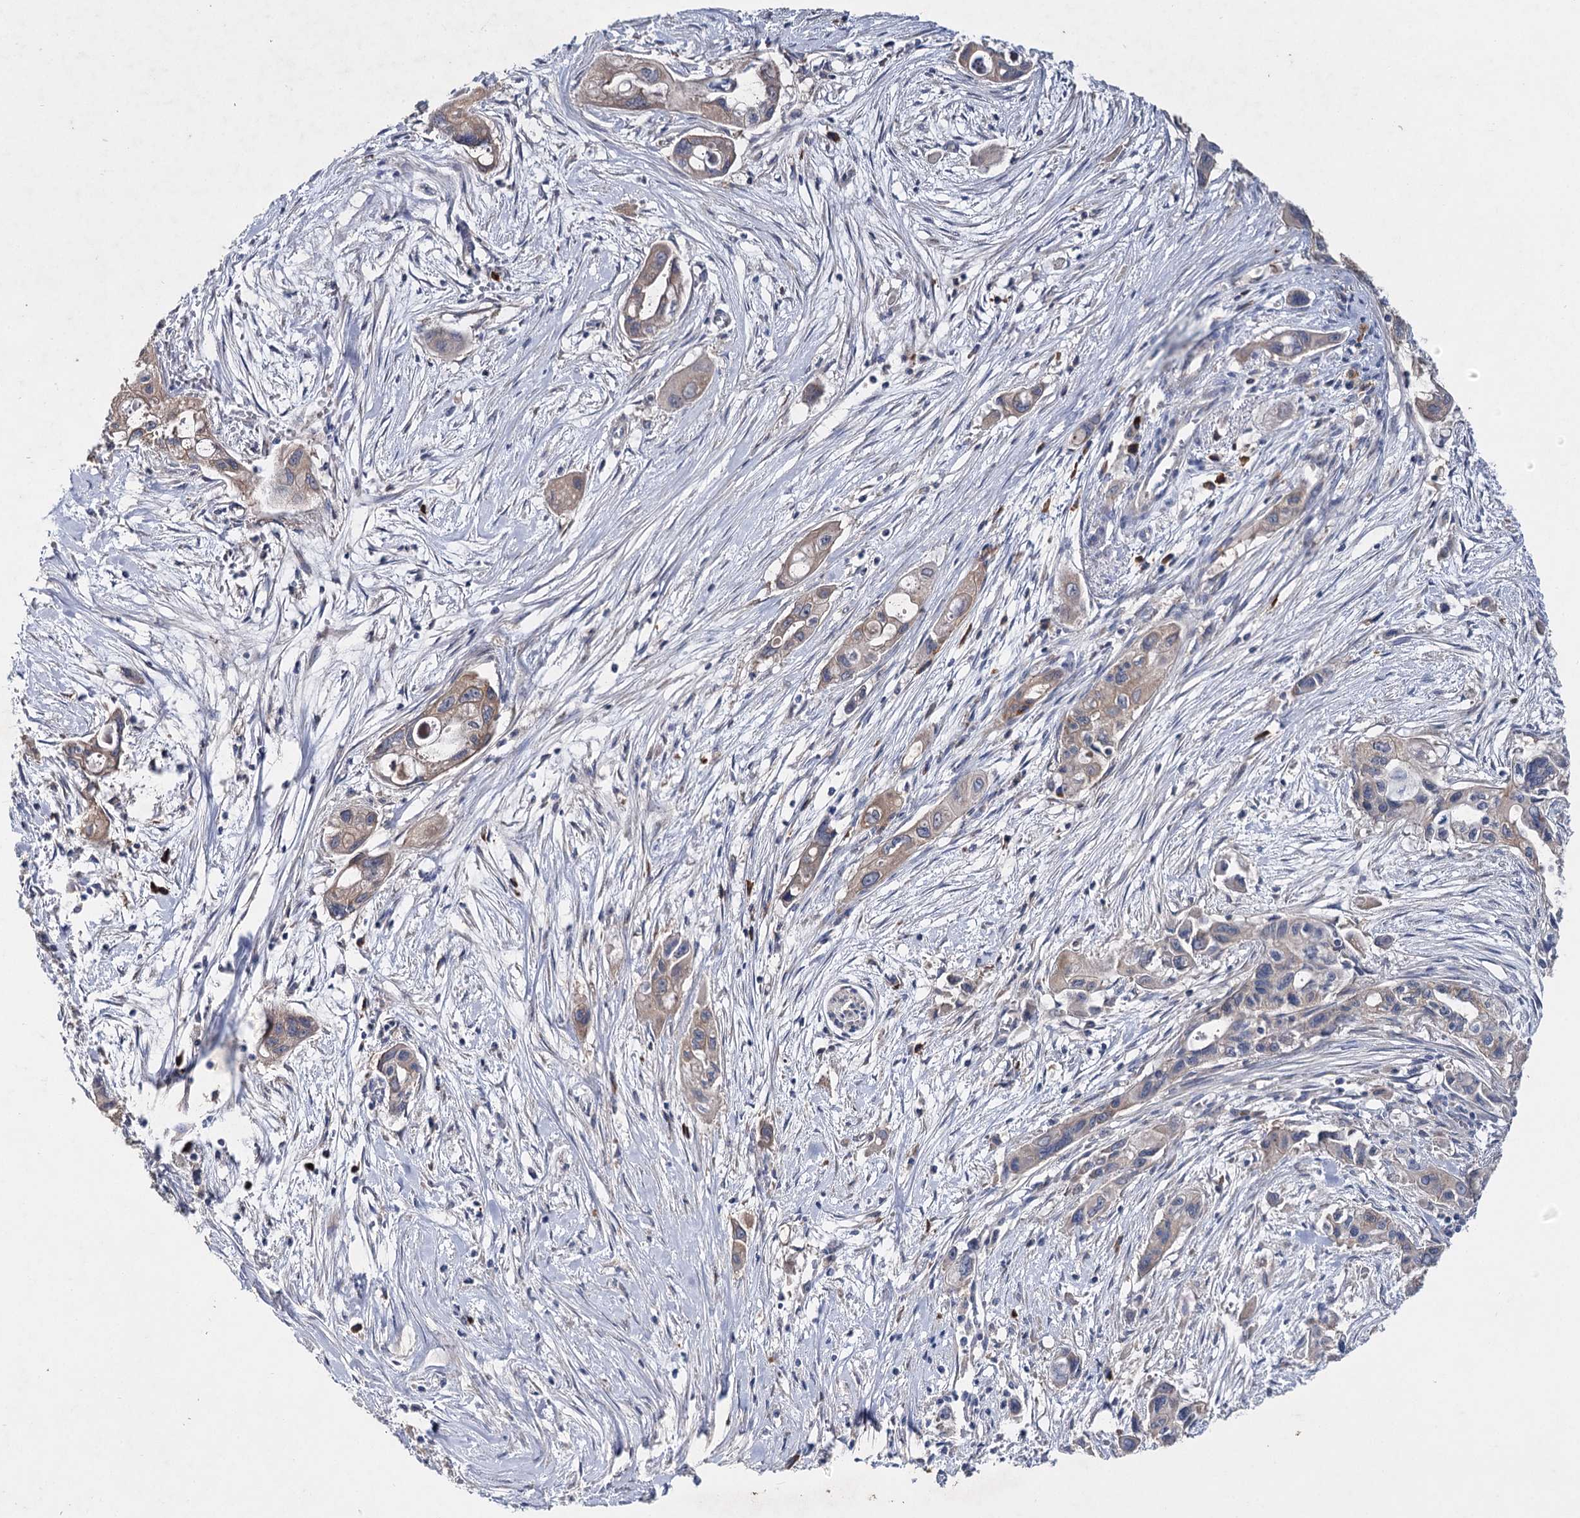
{"staining": {"intensity": "weak", "quantity": ">75%", "location": "cytoplasmic/membranous"}, "tissue": "pancreatic cancer", "cell_type": "Tumor cells", "image_type": "cancer", "snomed": [{"axis": "morphology", "description": "Adenocarcinoma, NOS"}, {"axis": "topography", "description": "Pancreas"}], "caption": "Immunohistochemical staining of human adenocarcinoma (pancreatic) demonstrates weak cytoplasmic/membranous protein positivity in about >75% of tumor cells. The staining was performed using DAB (3,3'-diaminobenzidine) to visualize the protein expression in brown, while the nuclei were stained in blue with hematoxylin (Magnification: 20x).", "gene": "IL1RAP", "patient": {"sex": "male", "age": 75}}